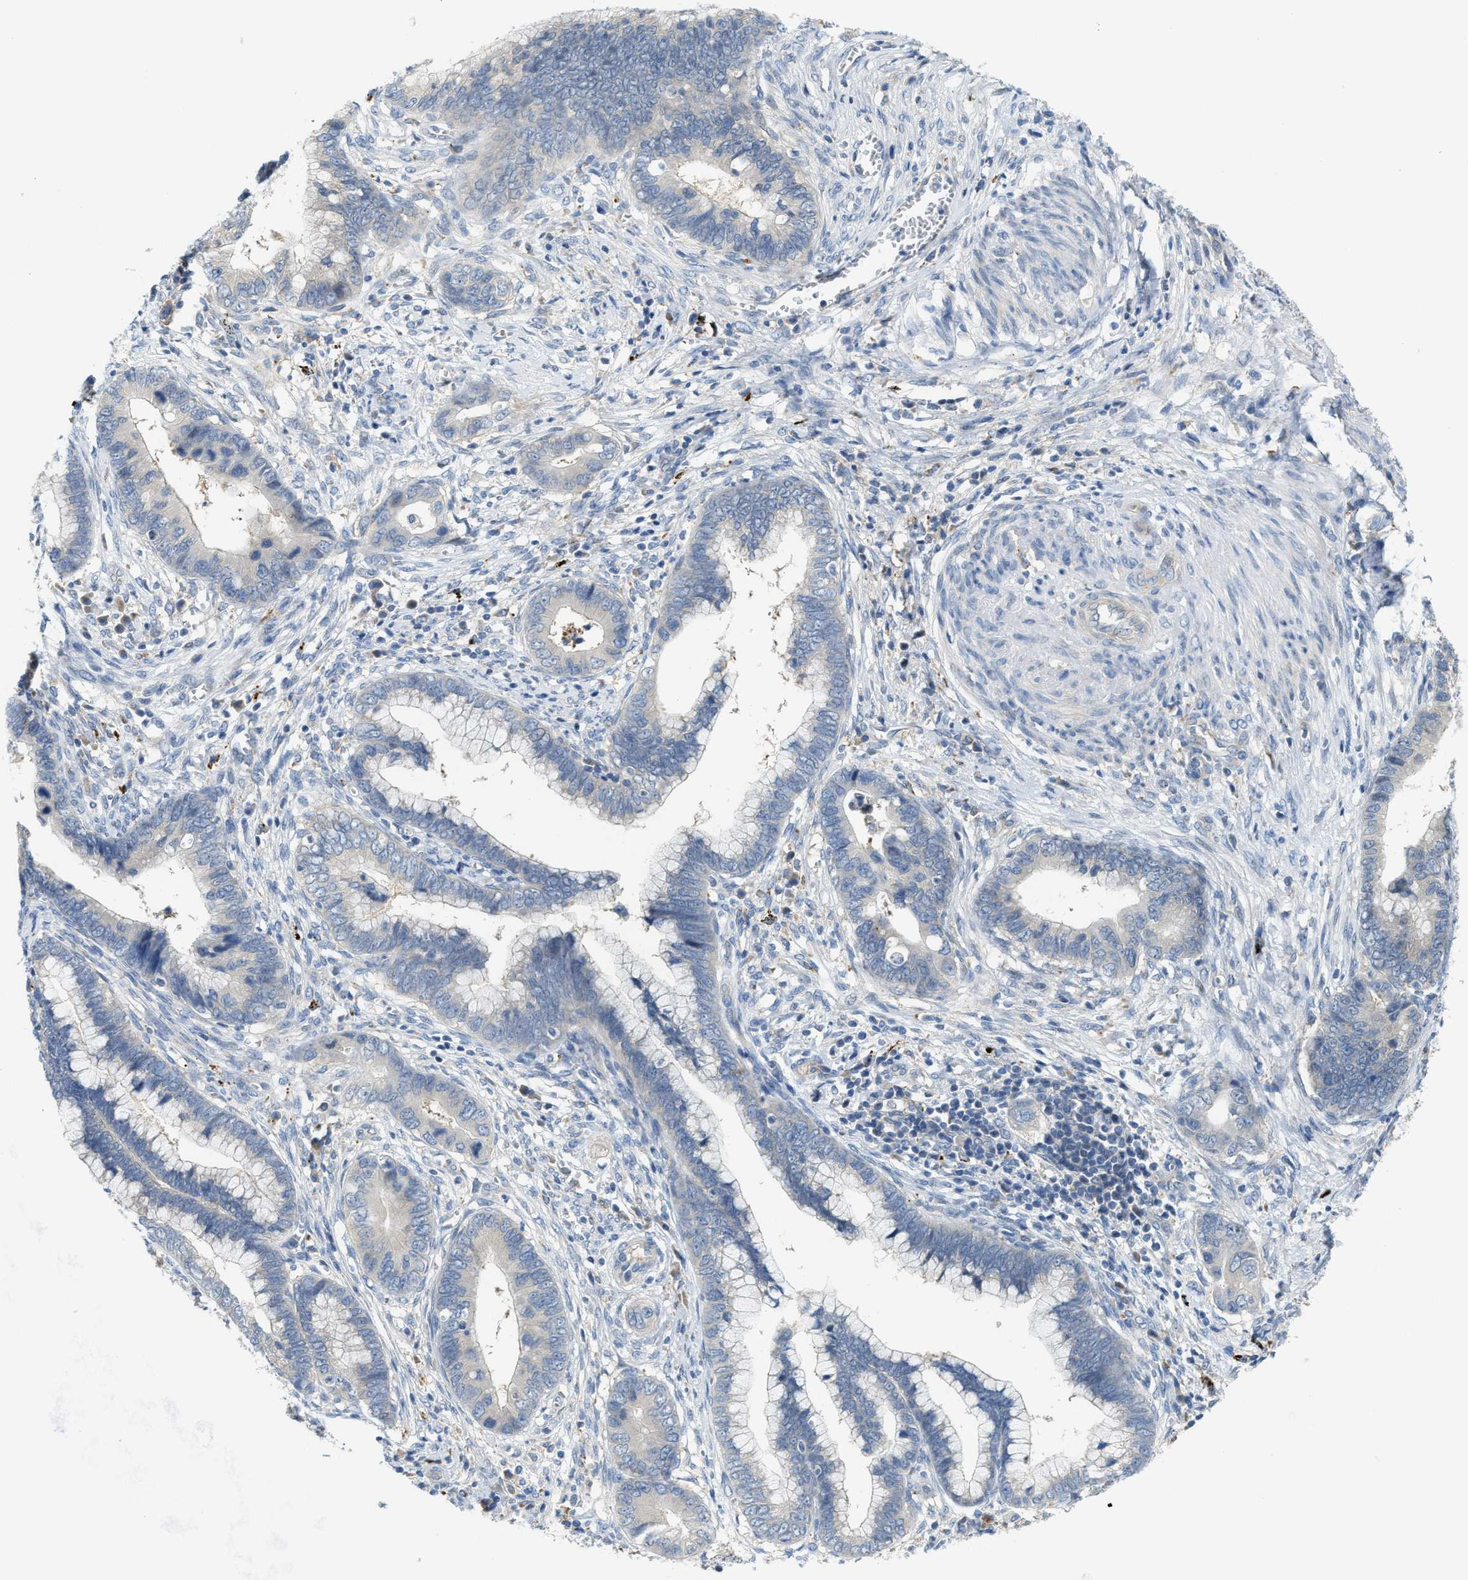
{"staining": {"intensity": "negative", "quantity": "none", "location": "none"}, "tissue": "cervical cancer", "cell_type": "Tumor cells", "image_type": "cancer", "snomed": [{"axis": "morphology", "description": "Adenocarcinoma, NOS"}, {"axis": "topography", "description": "Cervix"}], "caption": "Immunohistochemical staining of human cervical cancer (adenocarcinoma) reveals no significant positivity in tumor cells.", "gene": "KLHDC10", "patient": {"sex": "female", "age": 44}}